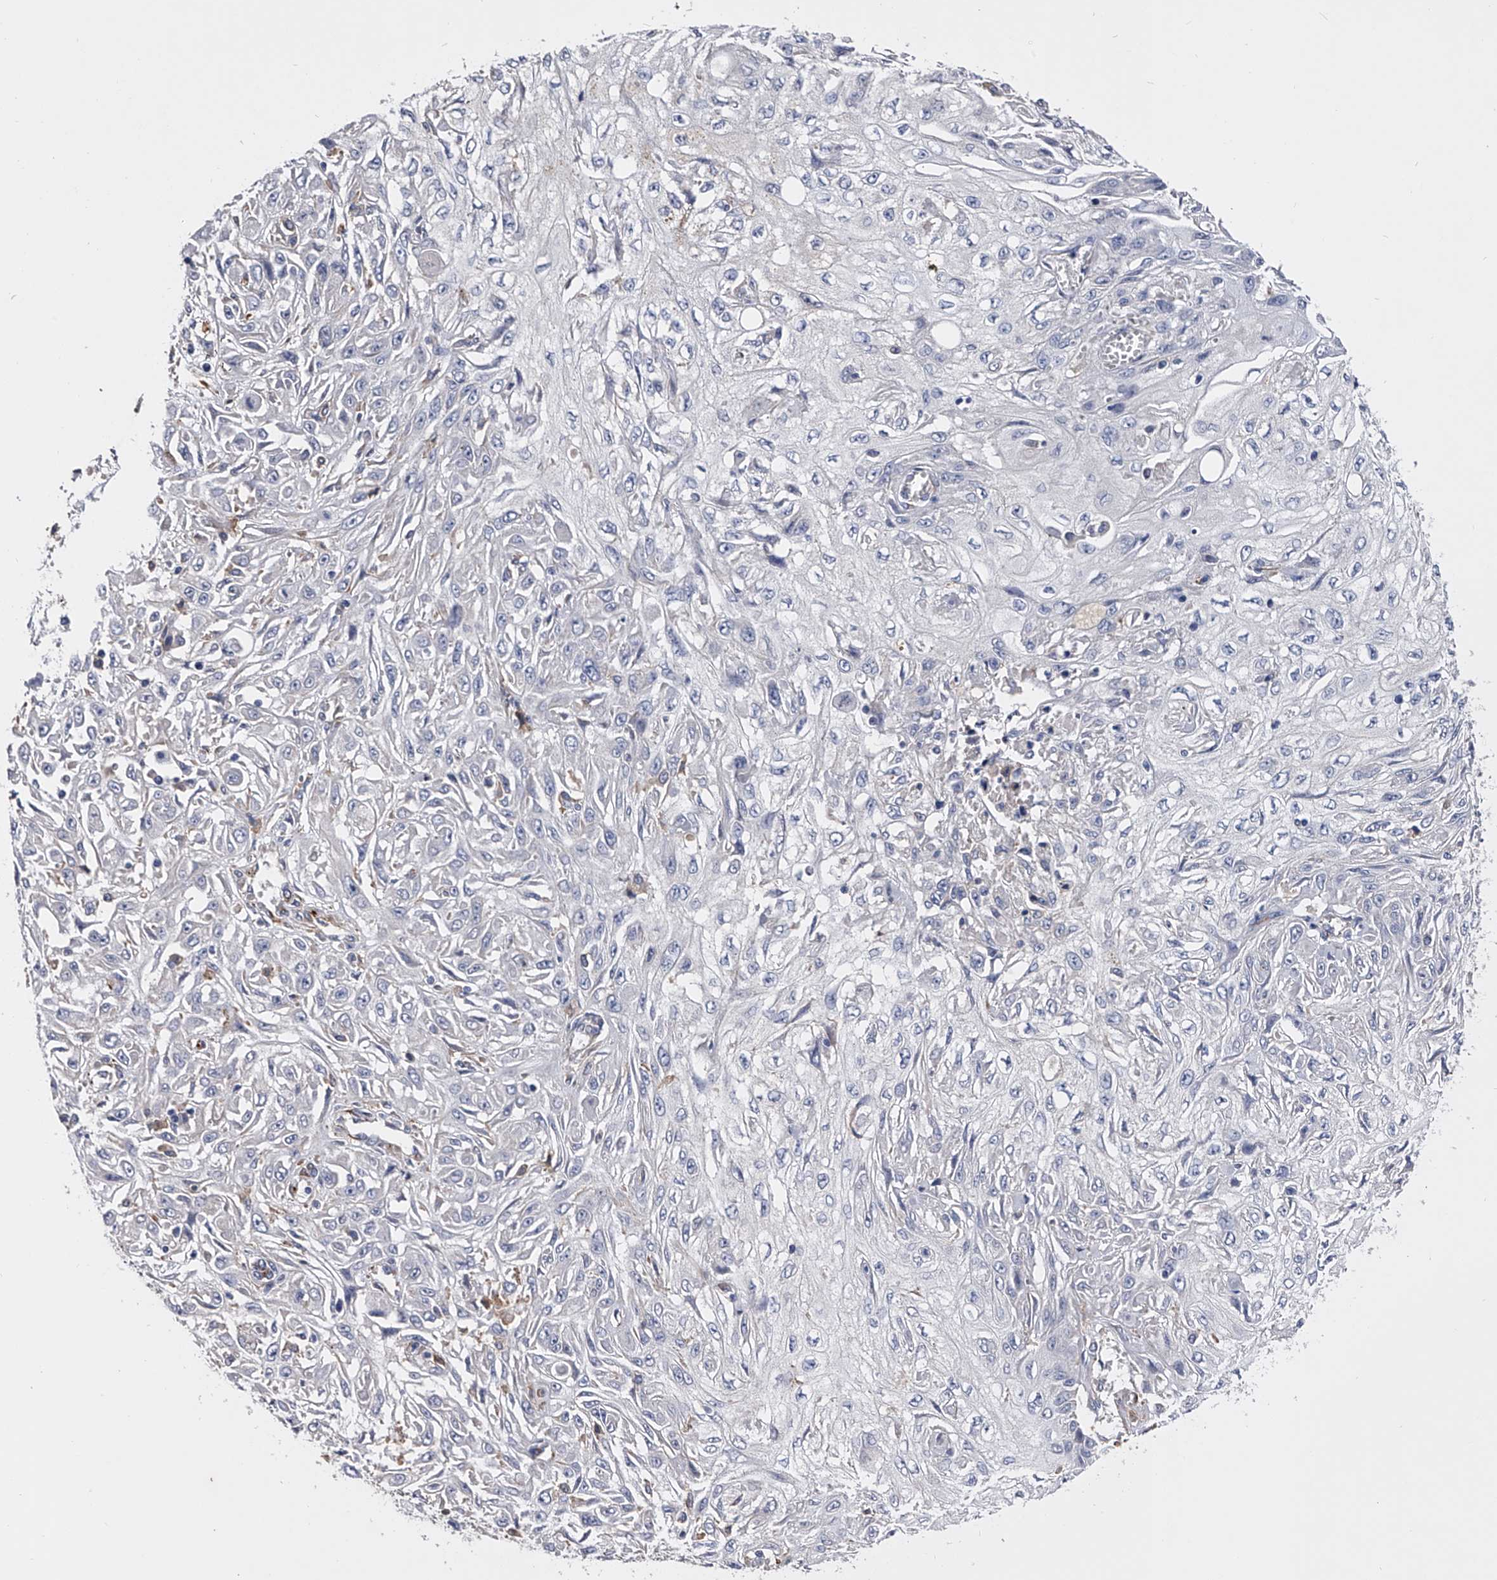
{"staining": {"intensity": "negative", "quantity": "none", "location": "none"}, "tissue": "skin cancer", "cell_type": "Tumor cells", "image_type": "cancer", "snomed": [{"axis": "morphology", "description": "Squamous cell carcinoma, NOS"}, {"axis": "morphology", "description": "Squamous cell carcinoma, metastatic, NOS"}, {"axis": "topography", "description": "Skin"}, {"axis": "topography", "description": "Lymph node"}], "caption": "Immunohistochemistry (IHC) image of human squamous cell carcinoma (skin) stained for a protein (brown), which reveals no expression in tumor cells.", "gene": "EFCAB7", "patient": {"sex": "male", "age": 75}}